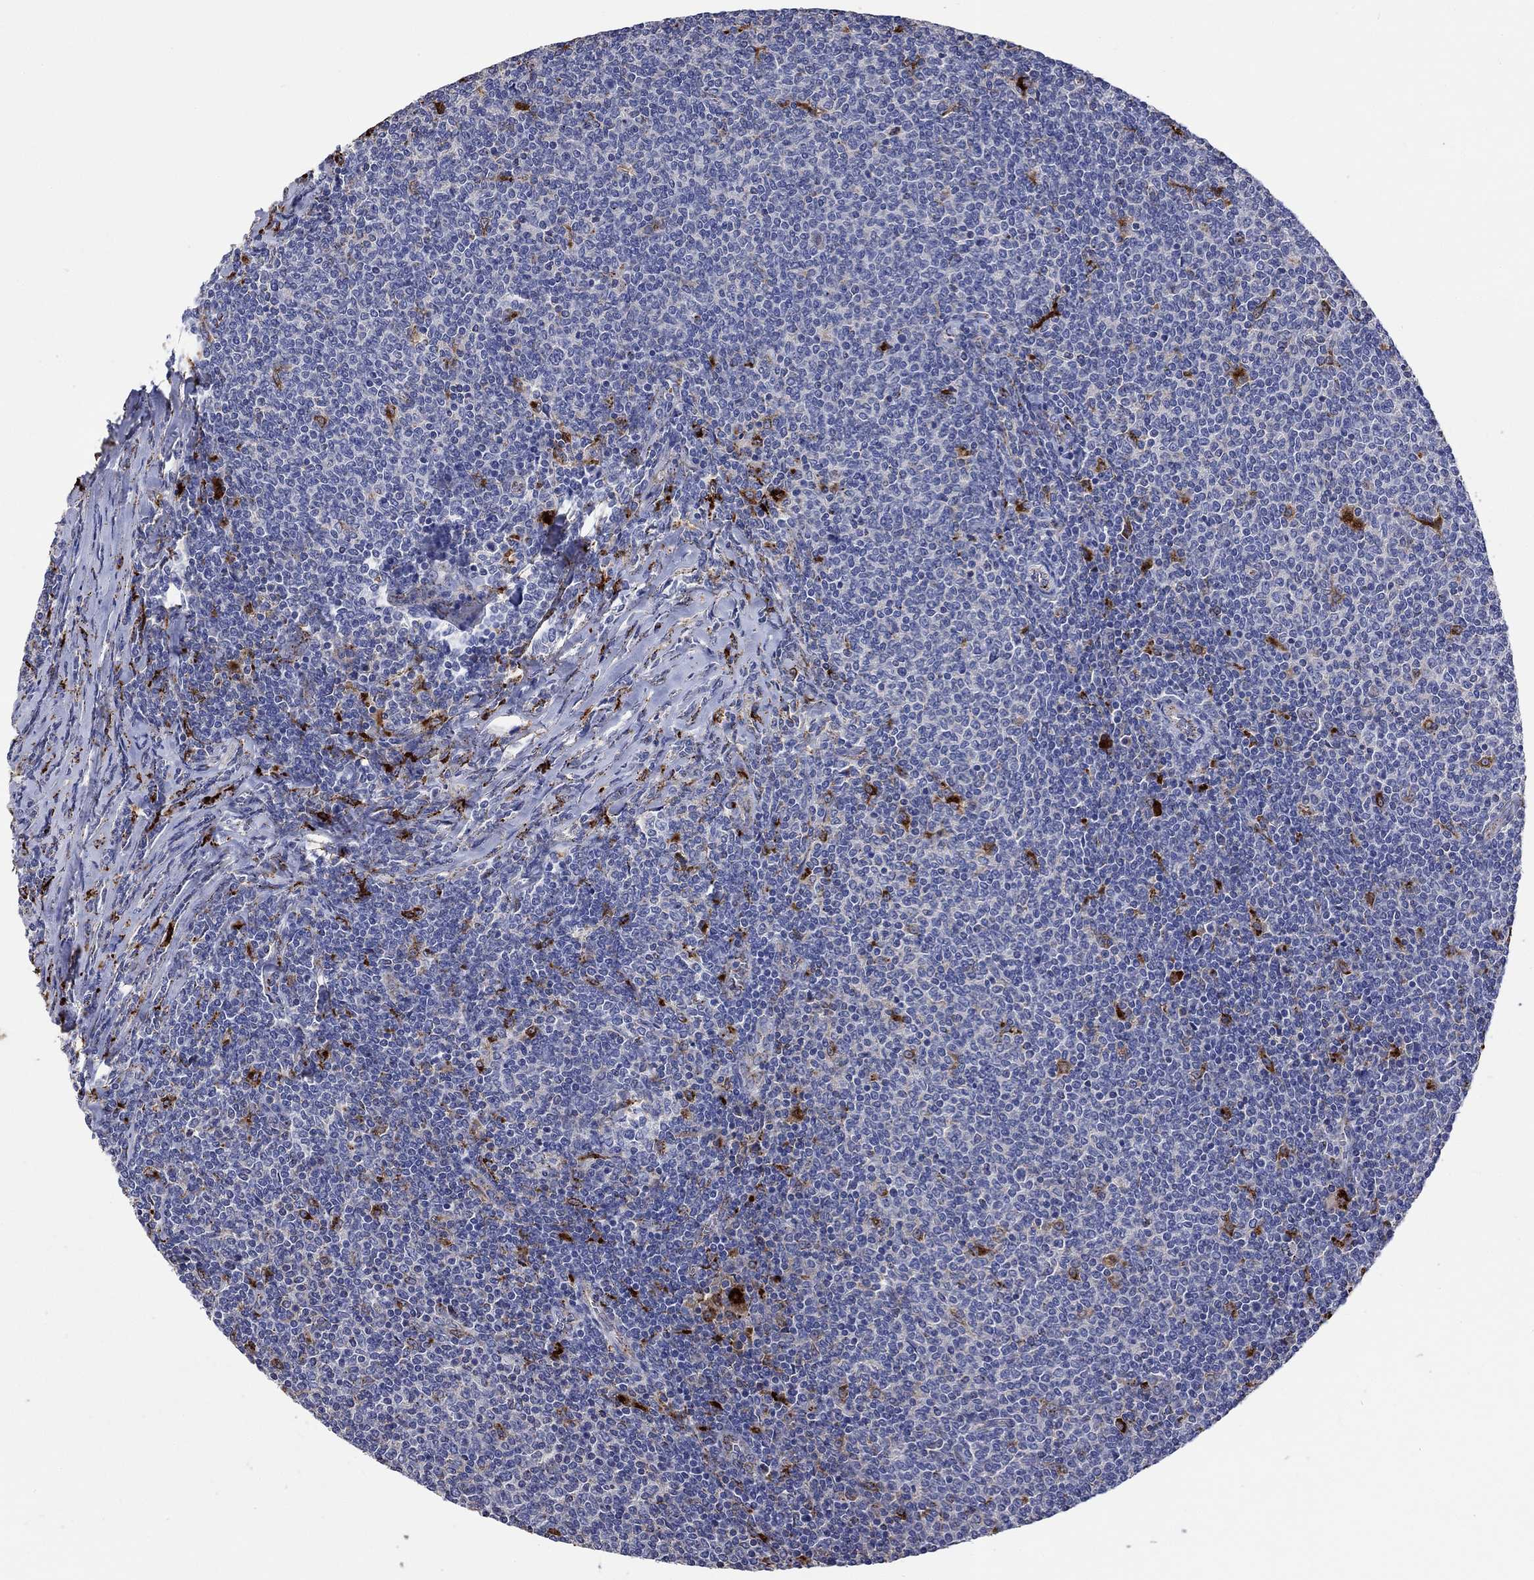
{"staining": {"intensity": "strong", "quantity": "<25%", "location": "cytoplasmic/membranous"}, "tissue": "lymphoma", "cell_type": "Tumor cells", "image_type": "cancer", "snomed": [{"axis": "morphology", "description": "Malignant lymphoma, non-Hodgkin's type, Low grade"}, {"axis": "topography", "description": "Lymph node"}], "caption": "Human lymphoma stained with a brown dye displays strong cytoplasmic/membranous positive positivity in approximately <25% of tumor cells.", "gene": "CTSB", "patient": {"sex": "male", "age": 52}}